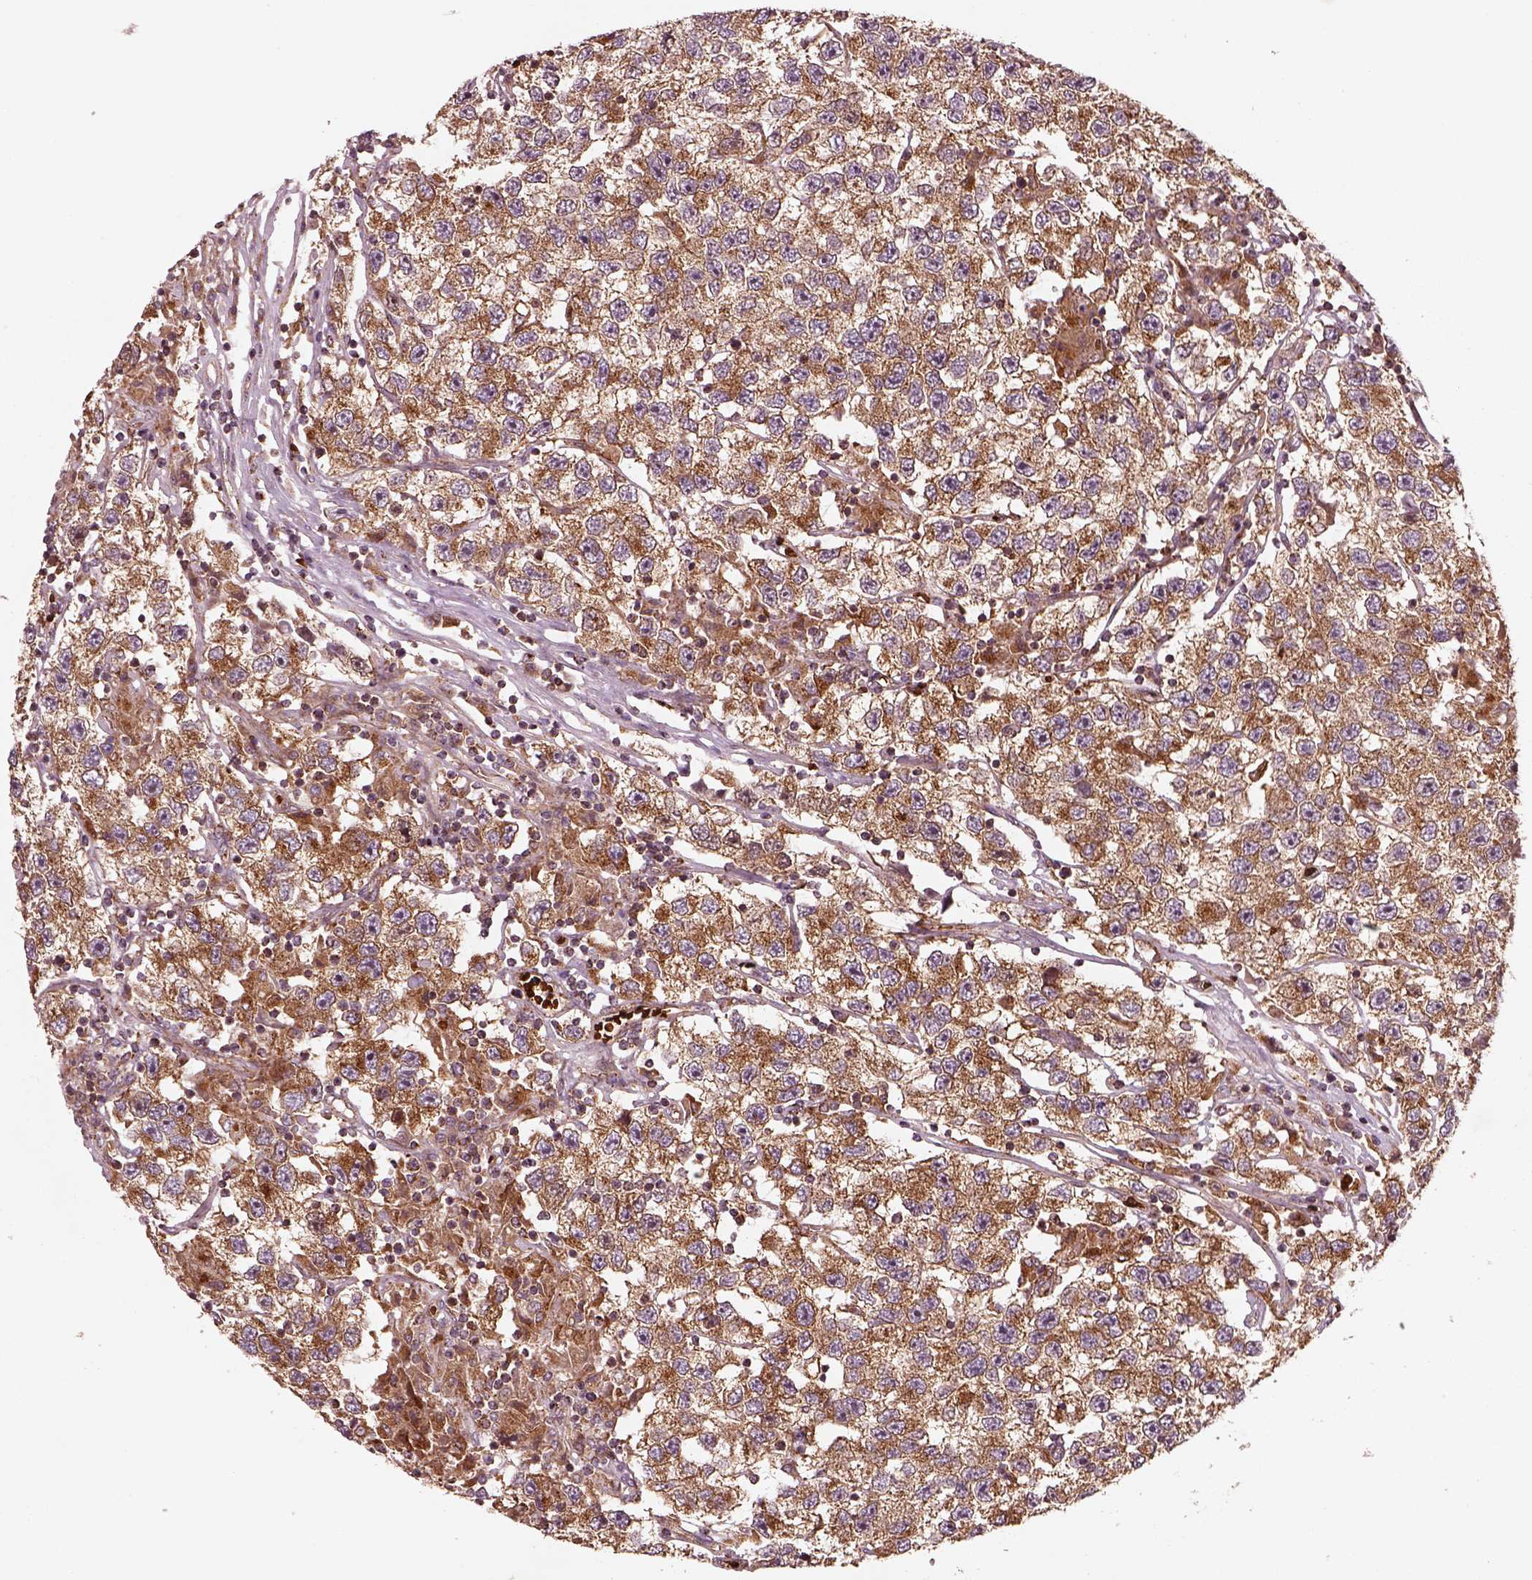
{"staining": {"intensity": "strong", "quantity": "<25%", "location": "cytoplasmic/membranous"}, "tissue": "testis cancer", "cell_type": "Tumor cells", "image_type": "cancer", "snomed": [{"axis": "morphology", "description": "Seminoma, NOS"}, {"axis": "topography", "description": "Testis"}], "caption": "A photomicrograph showing strong cytoplasmic/membranous positivity in about <25% of tumor cells in testis seminoma, as visualized by brown immunohistochemical staining.", "gene": "WASHC2A", "patient": {"sex": "male", "age": 26}}